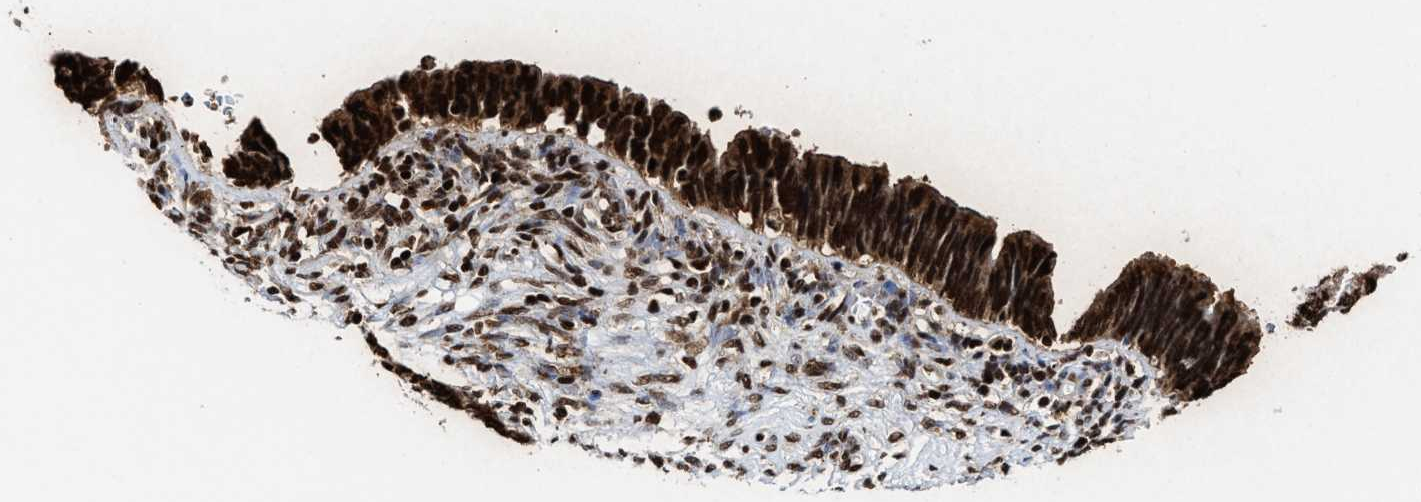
{"staining": {"intensity": "strong", "quantity": ">75%", "location": "cytoplasmic/membranous,nuclear"}, "tissue": "cervical cancer", "cell_type": "Tumor cells", "image_type": "cancer", "snomed": [{"axis": "morphology", "description": "Adenocarcinoma, NOS"}, {"axis": "topography", "description": "Cervix"}], "caption": "IHC (DAB (3,3'-diaminobenzidine)) staining of human cervical cancer displays strong cytoplasmic/membranous and nuclear protein expression in about >75% of tumor cells. Using DAB (brown) and hematoxylin (blue) stains, captured at high magnification using brightfield microscopy.", "gene": "ALYREF", "patient": {"sex": "female", "age": 44}}